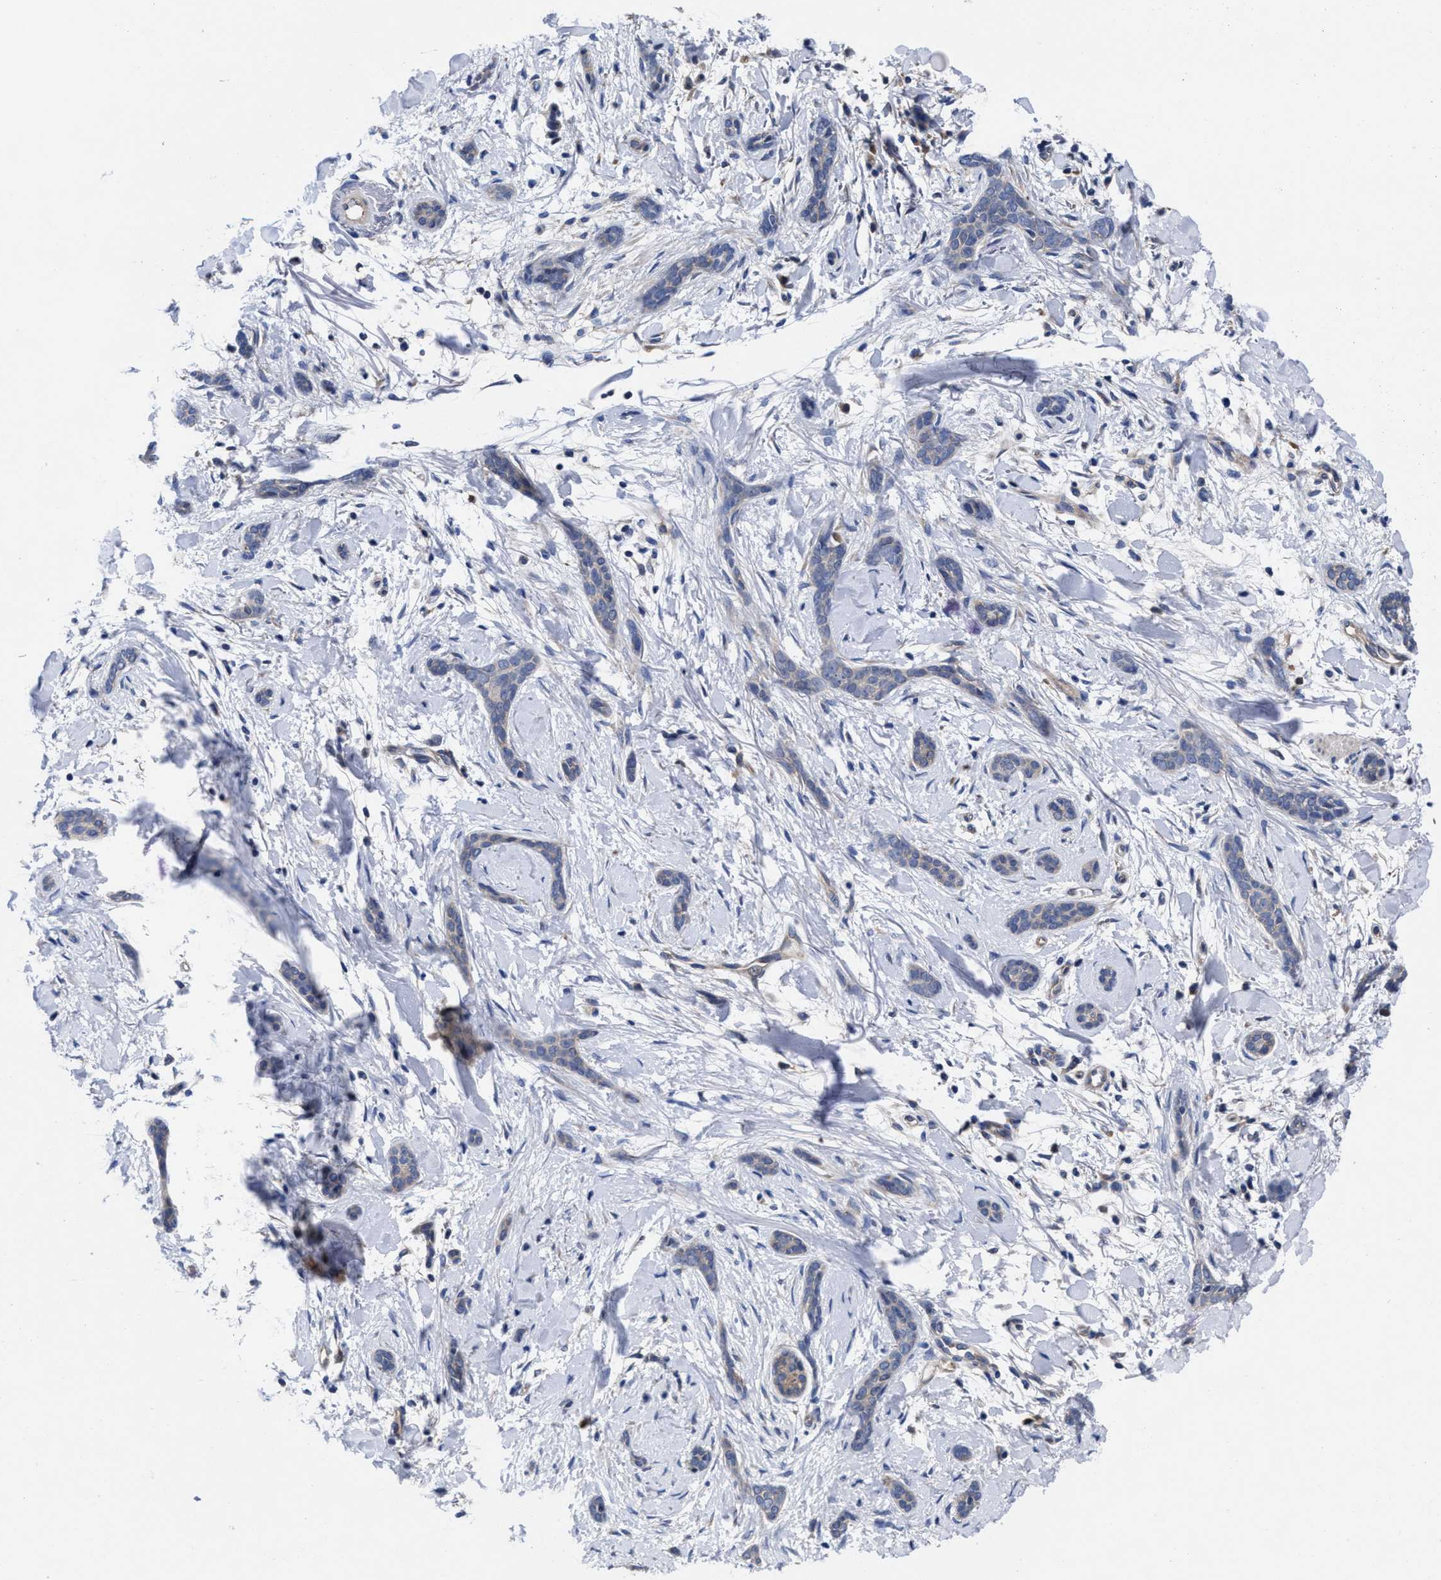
{"staining": {"intensity": "weak", "quantity": "<25%", "location": "cytoplasmic/membranous"}, "tissue": "skin cancer", "cell_type": "Tumor cells", "image_type": "cancer", "snomed": [{"axis": "morphology", "description": "Basal cell carcinoma"}, {"axis": "morphology", "description": "Adnexal tumor, benign"}, {"axis": "topography", "description": "Skin"}], "caption": "DAB immunohistochemical staining of skin cancer demonstrates no significant staining in tumor cells.", "gene": "TXNDC17", "patient": {"sex": "female", "age": 42}}